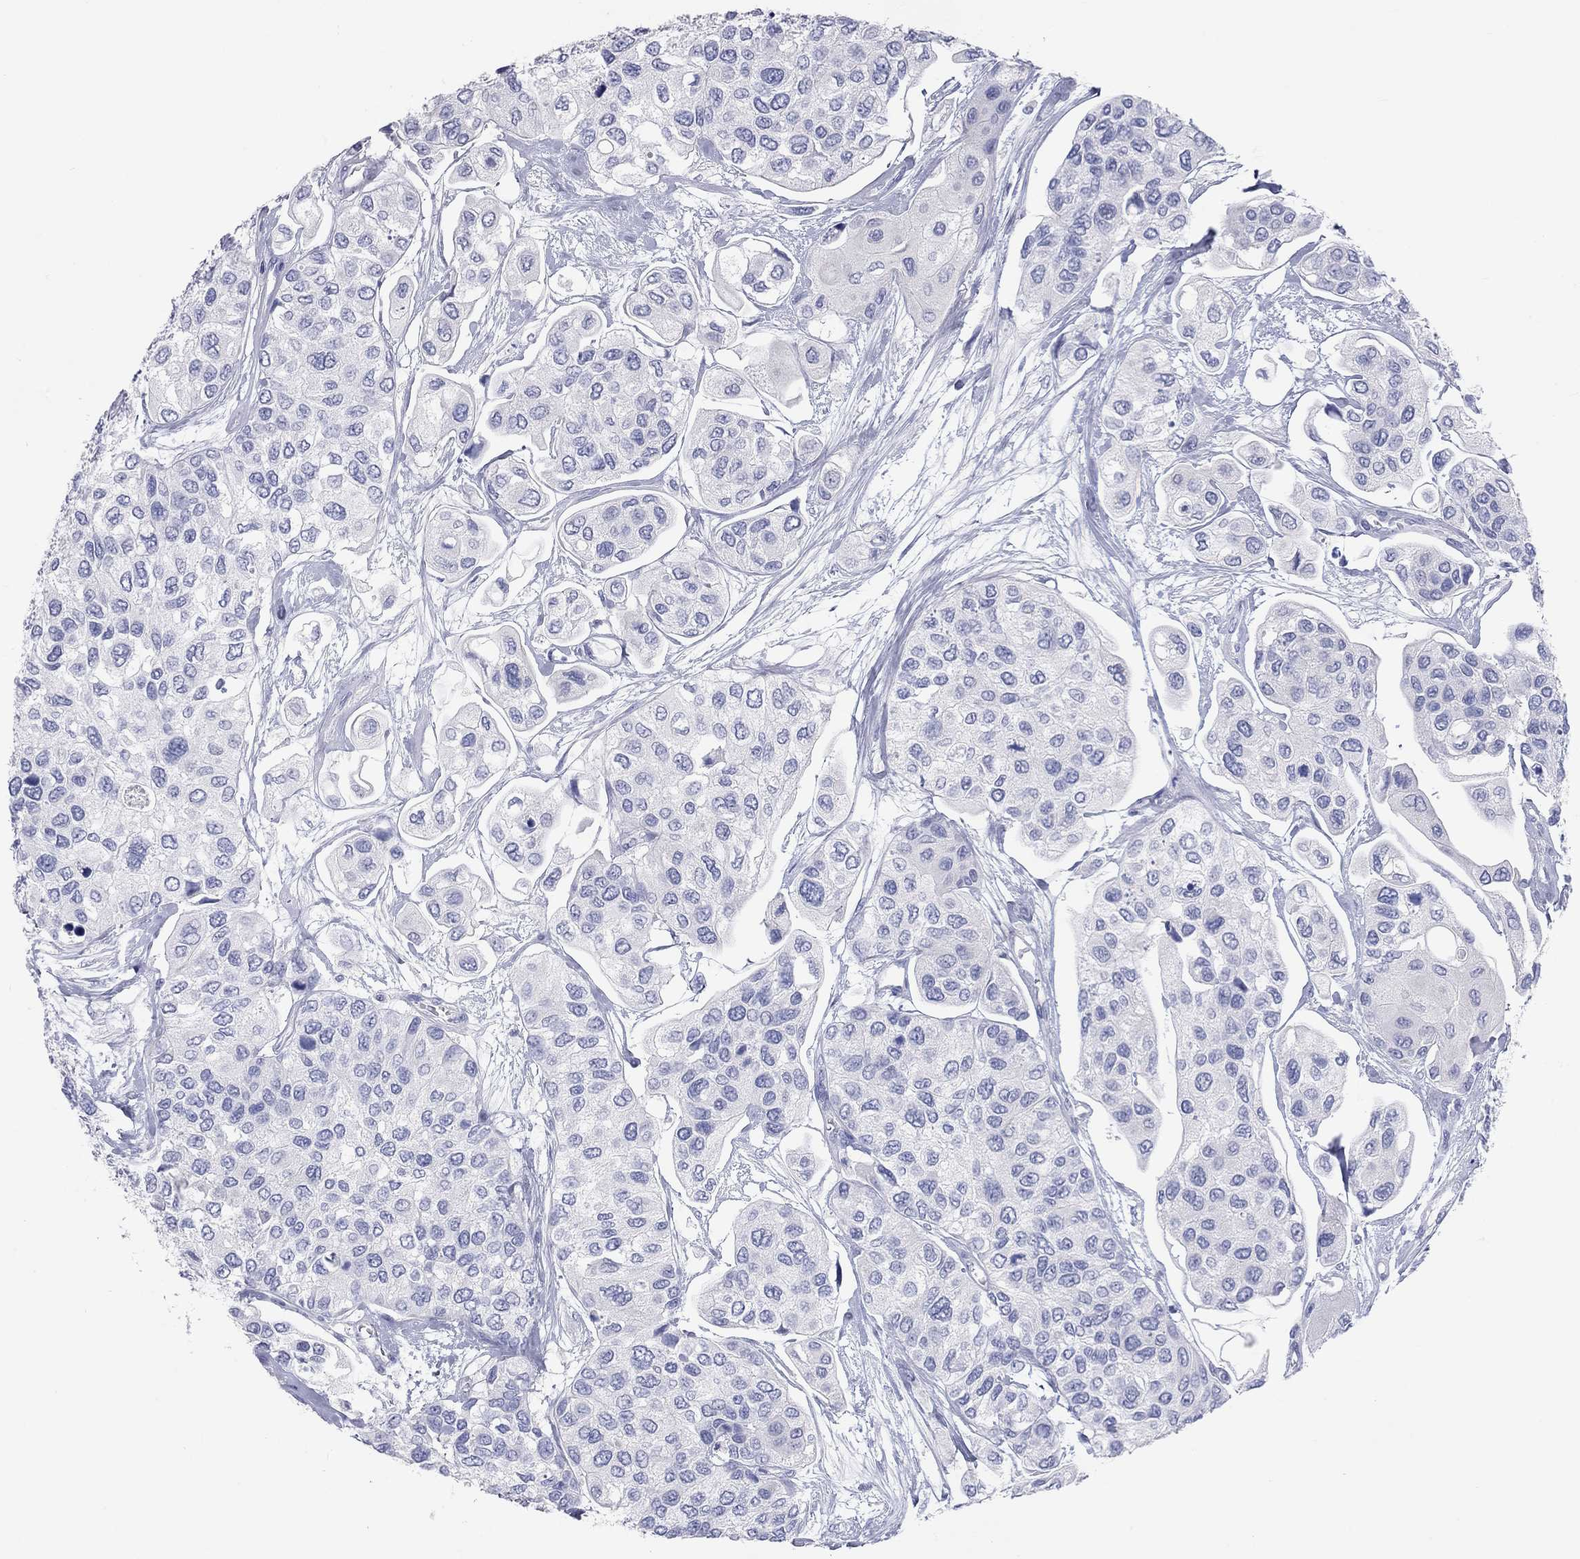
{"staining": {"intensity": "negative", "quantity": "none", "location": "none"}, "tissue": "urothelial cancer", "cell_type": "Tumor cells", "image_type": "cancer", "snomed": [{"axis": "morphology", "description": "Urothelial carcinoma, High grade"}, {"axis": "topography", "description": "Urinary bladder"}], "caption": "Urothelial cancer was stained to show a protein in brown. There is no significant staining in tumor cells.", "gene": "PCDHGC5", "patient": {"sex": "male", "age": 77}}